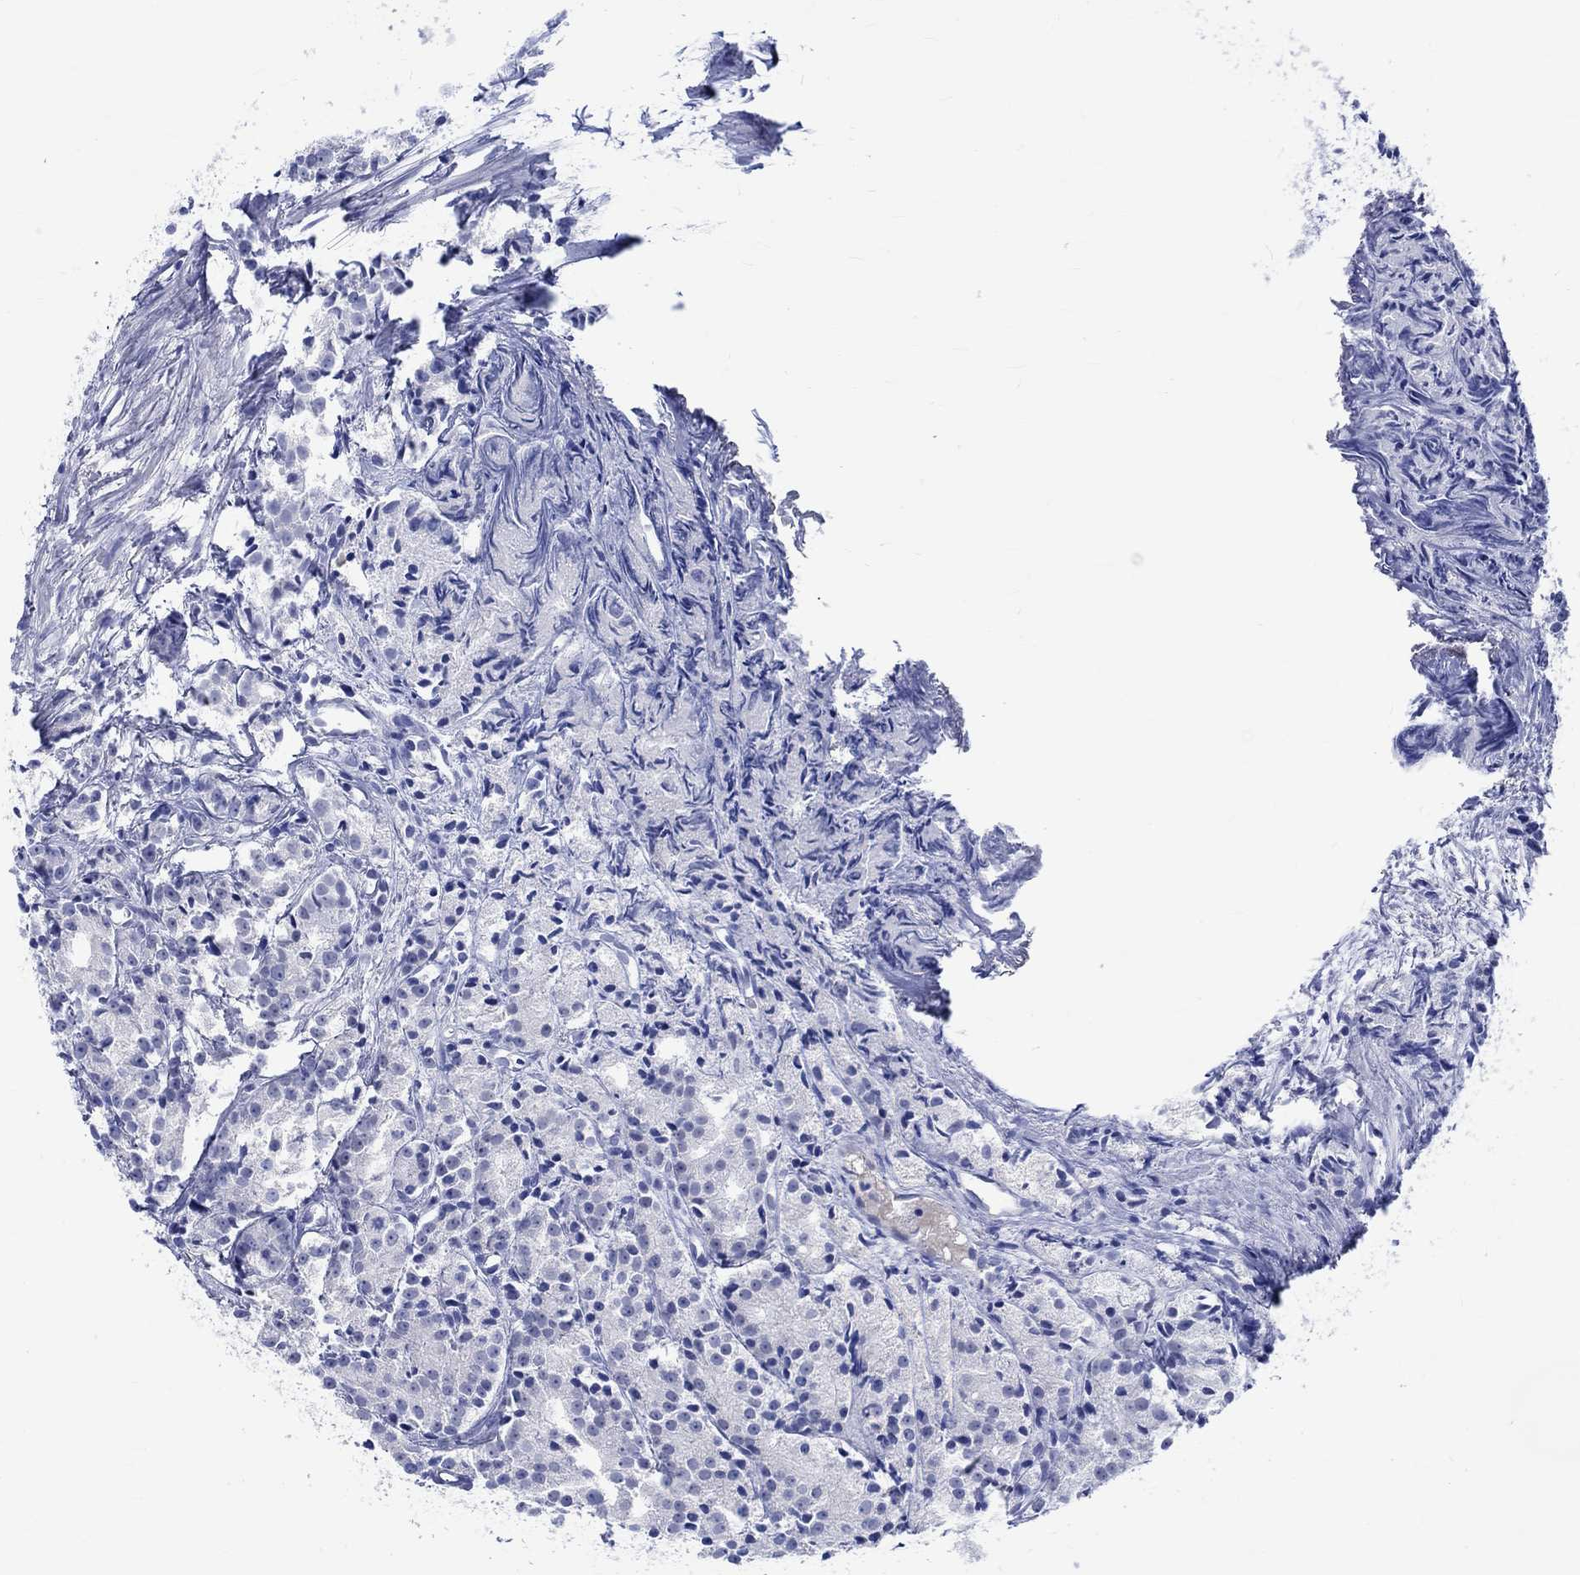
{"staining": {"intensity": "negative", "quantity": "none", "location": "none"}, "tissue": "prostate cancer", "cell_type": "Tumor cells", "image_type": "cancer", "snomed": [{"axis": "morphology", "description": "Adenocarcinoma, Medium grade"}, {"axis": "topography", "description": "Prostate"}], "caption": "This is a histopathology image of IHC staining of adenocarcinoma (medium-grade) (prostate), which shows no positivity in tumor cells. Brightfield microscopy of immunohistochemistry stained with DAB (3,3'-diaminobenzidine) (brown) and hematoxylin (blue), captured at high magnification.", "gene": "KLHL33", "patient": {"sex": "male", "age": 74}}